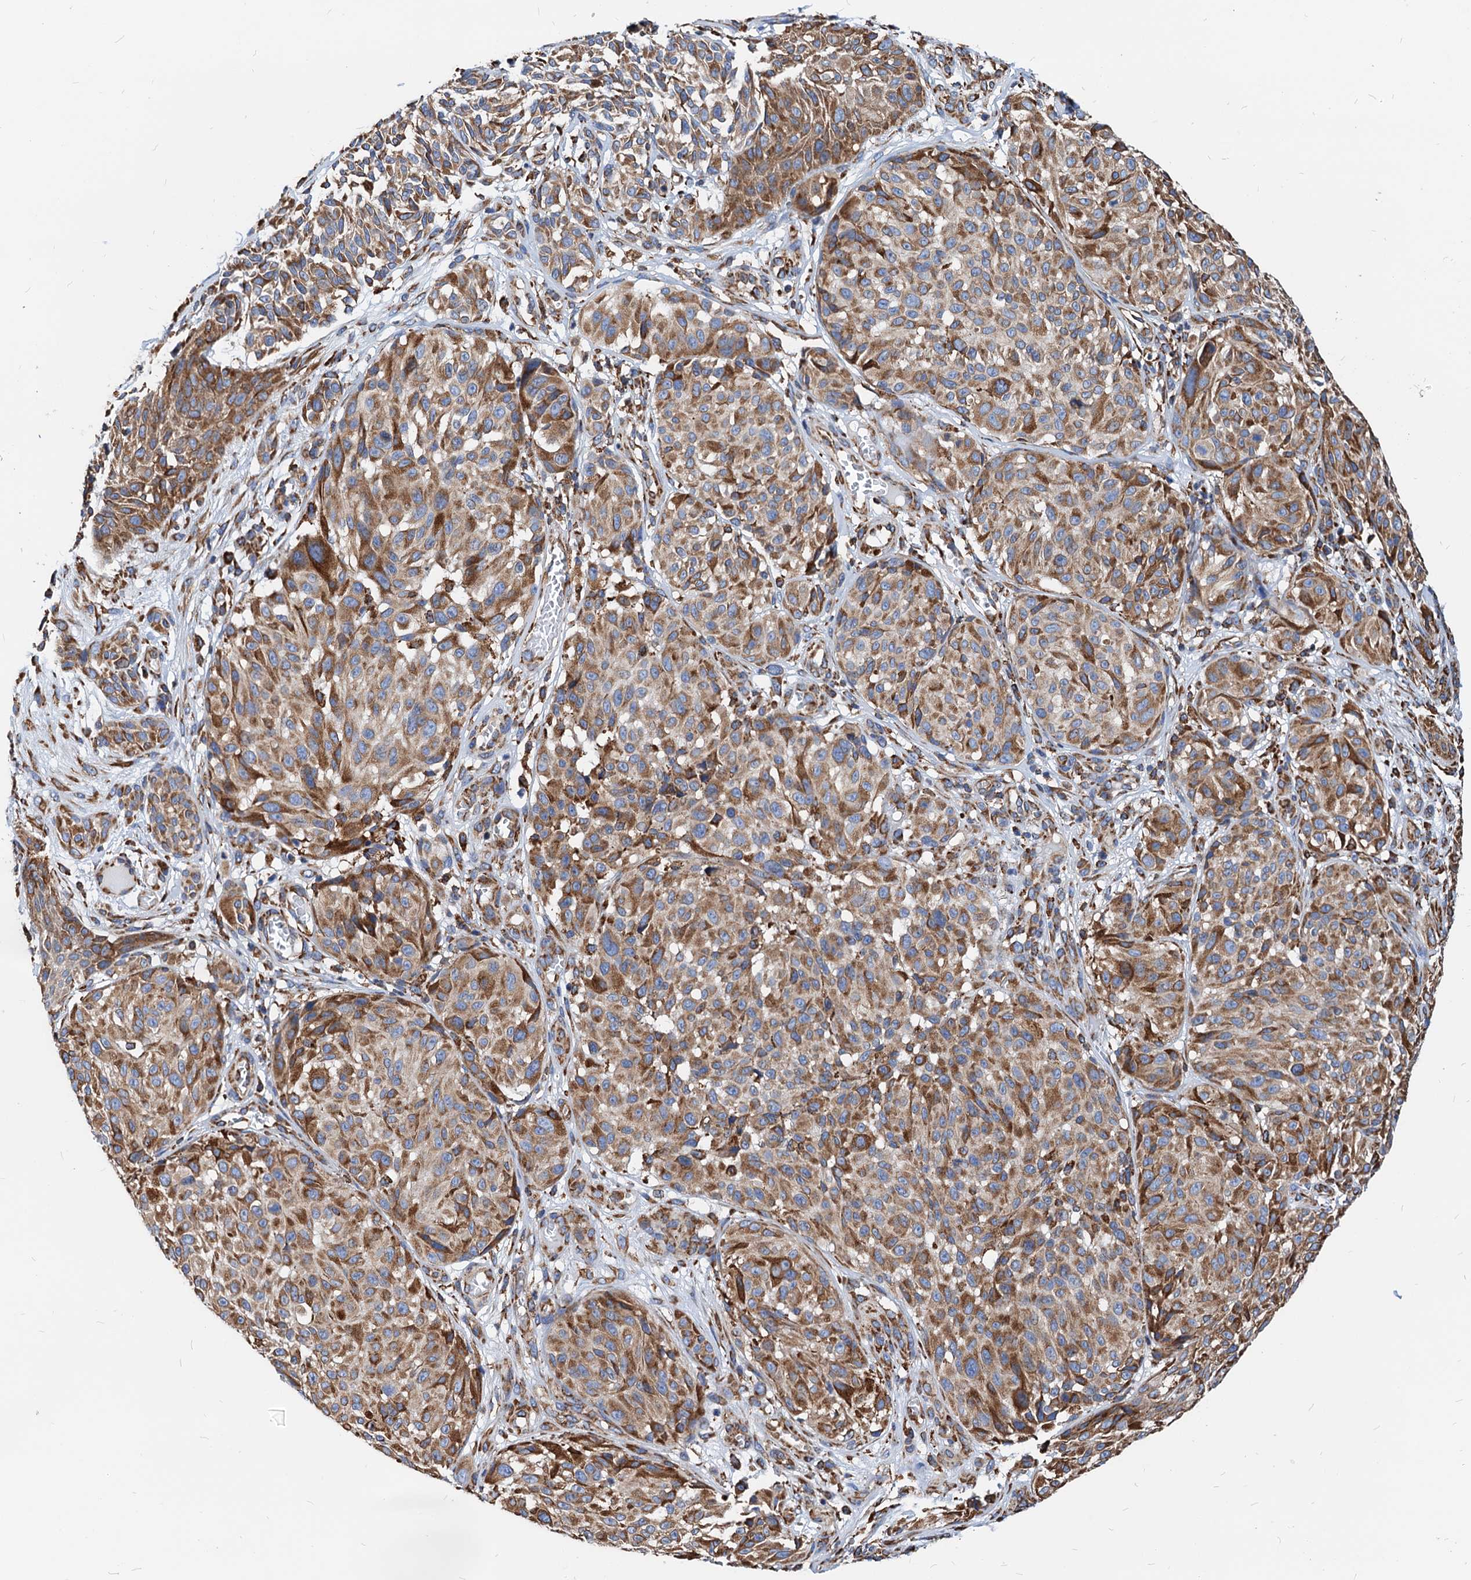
{"staining": {"intensity": "moderate", "quantity": ">75%", "location": "cytoplasmic/membranous"}, "tissue": "melanoma", "cell_type": "Tumor cells", "image_type": "cancer", "snomed": [{"axis": "morphology", "description": "Malignant melanoma, NOS"}, {"axis": "topography", "description": "Skin"}], "caption": "IHC micrograph of melanoma stained for a protein (brown), which demonstrates medium levels of moderate cytoplasmic/membranous staining in about >75% of tumor cells.", "gene": "HSPA5", "patient": {"sex": "male", "age": 83}}